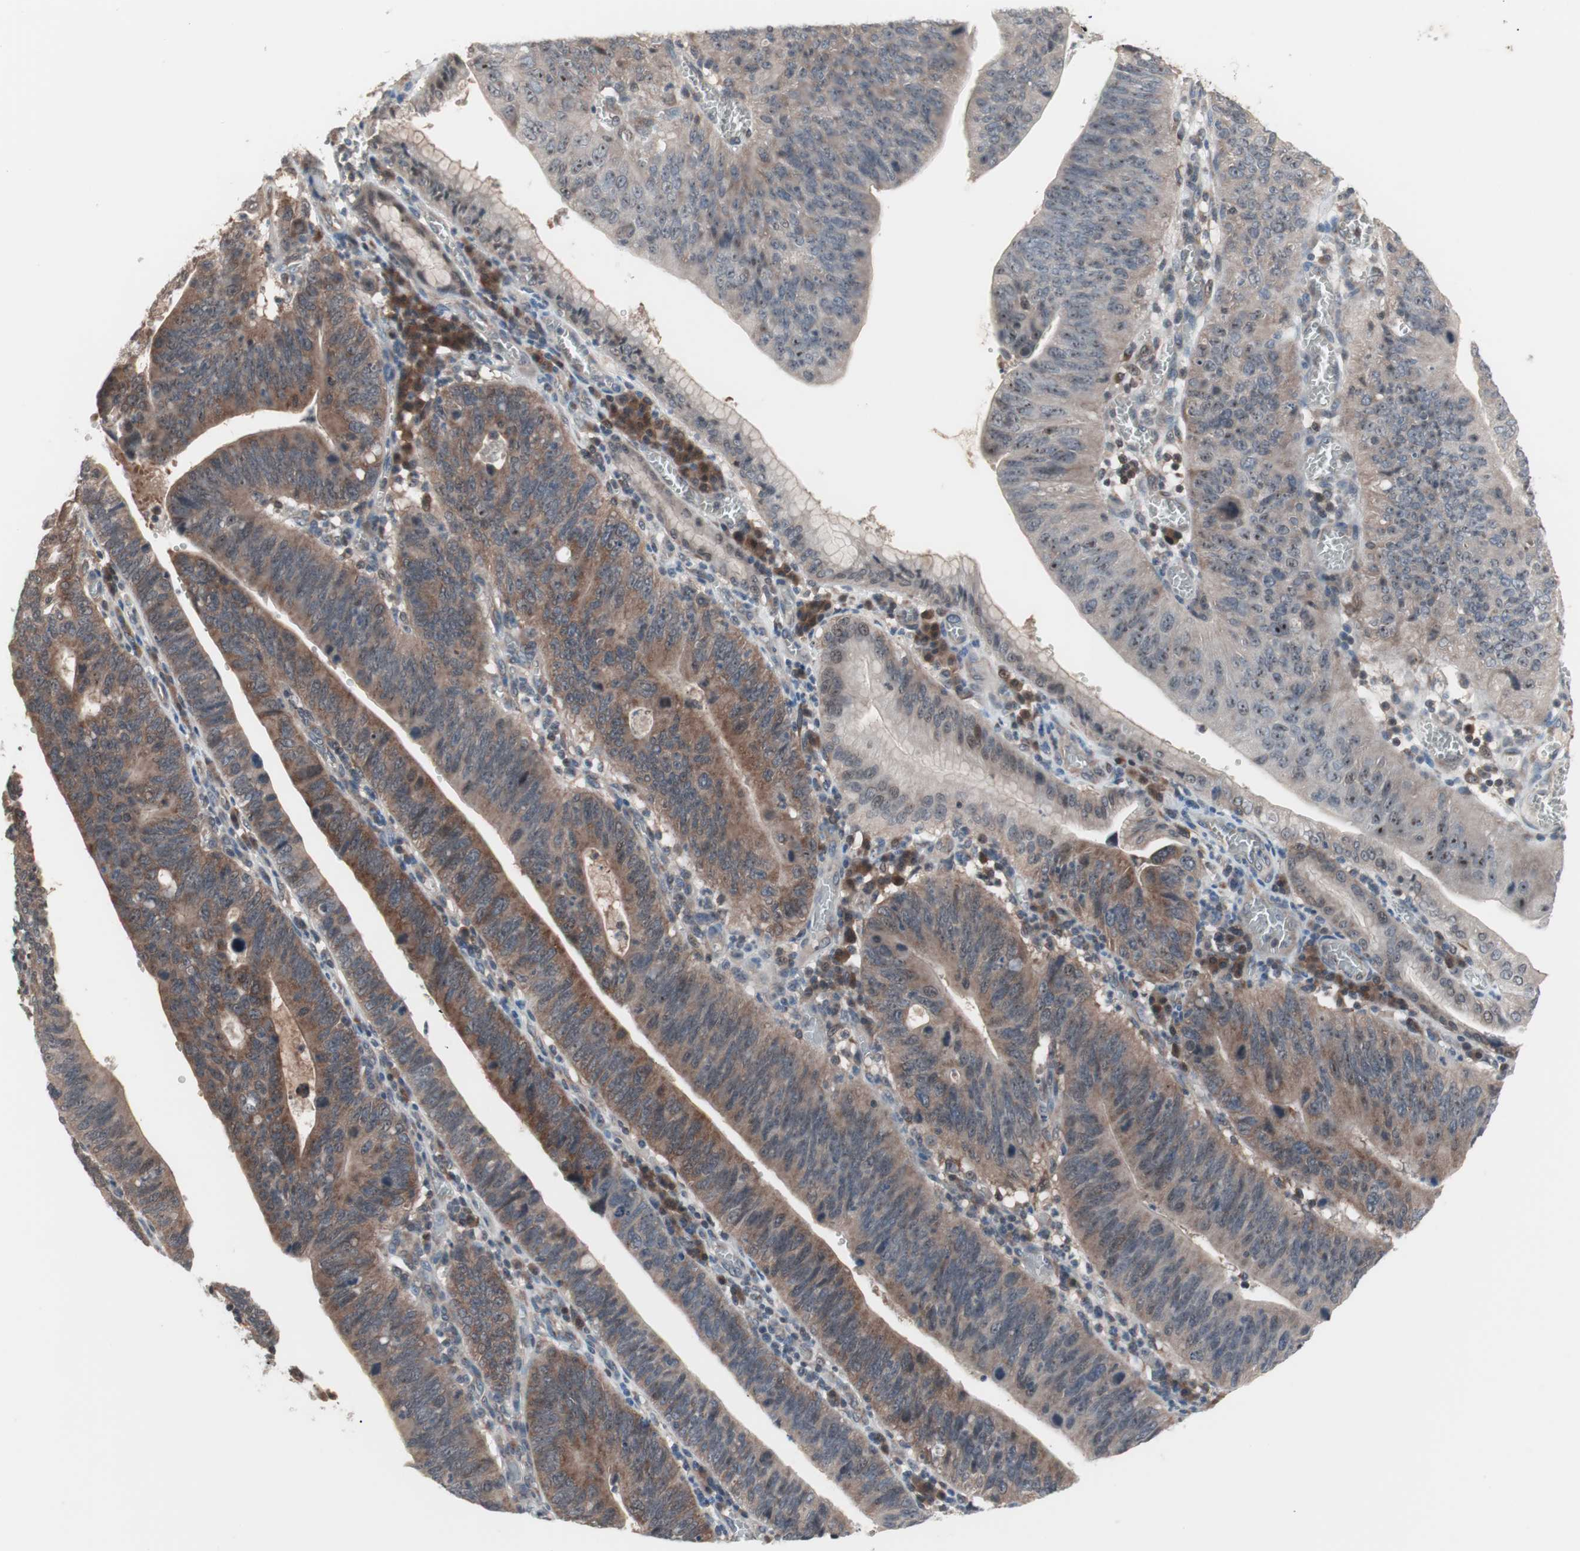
{"staining": {"intensity": "moderate", "quantity": "25%-75%", "location": "cytoplasmic/membranous,nuclear"}, "tissue": "stomach cancer", "cell_type": "Tumor cells", "image_type": "cancer", "snomed": [{"axis": "morphology", "description": "Adenocarcinoma, NOS"}, {"axis": "topography", "description": "Stomach"}], "caption": "Brown immunohistochemical staining in stomach cancer (adenocarcinoma) displays moderate cytoplasmic/membranous and nuclear expression in about 25%-75% of tumor cells.", "gene": "IRS1", "patient": {"sex": "male", "age": 59}}